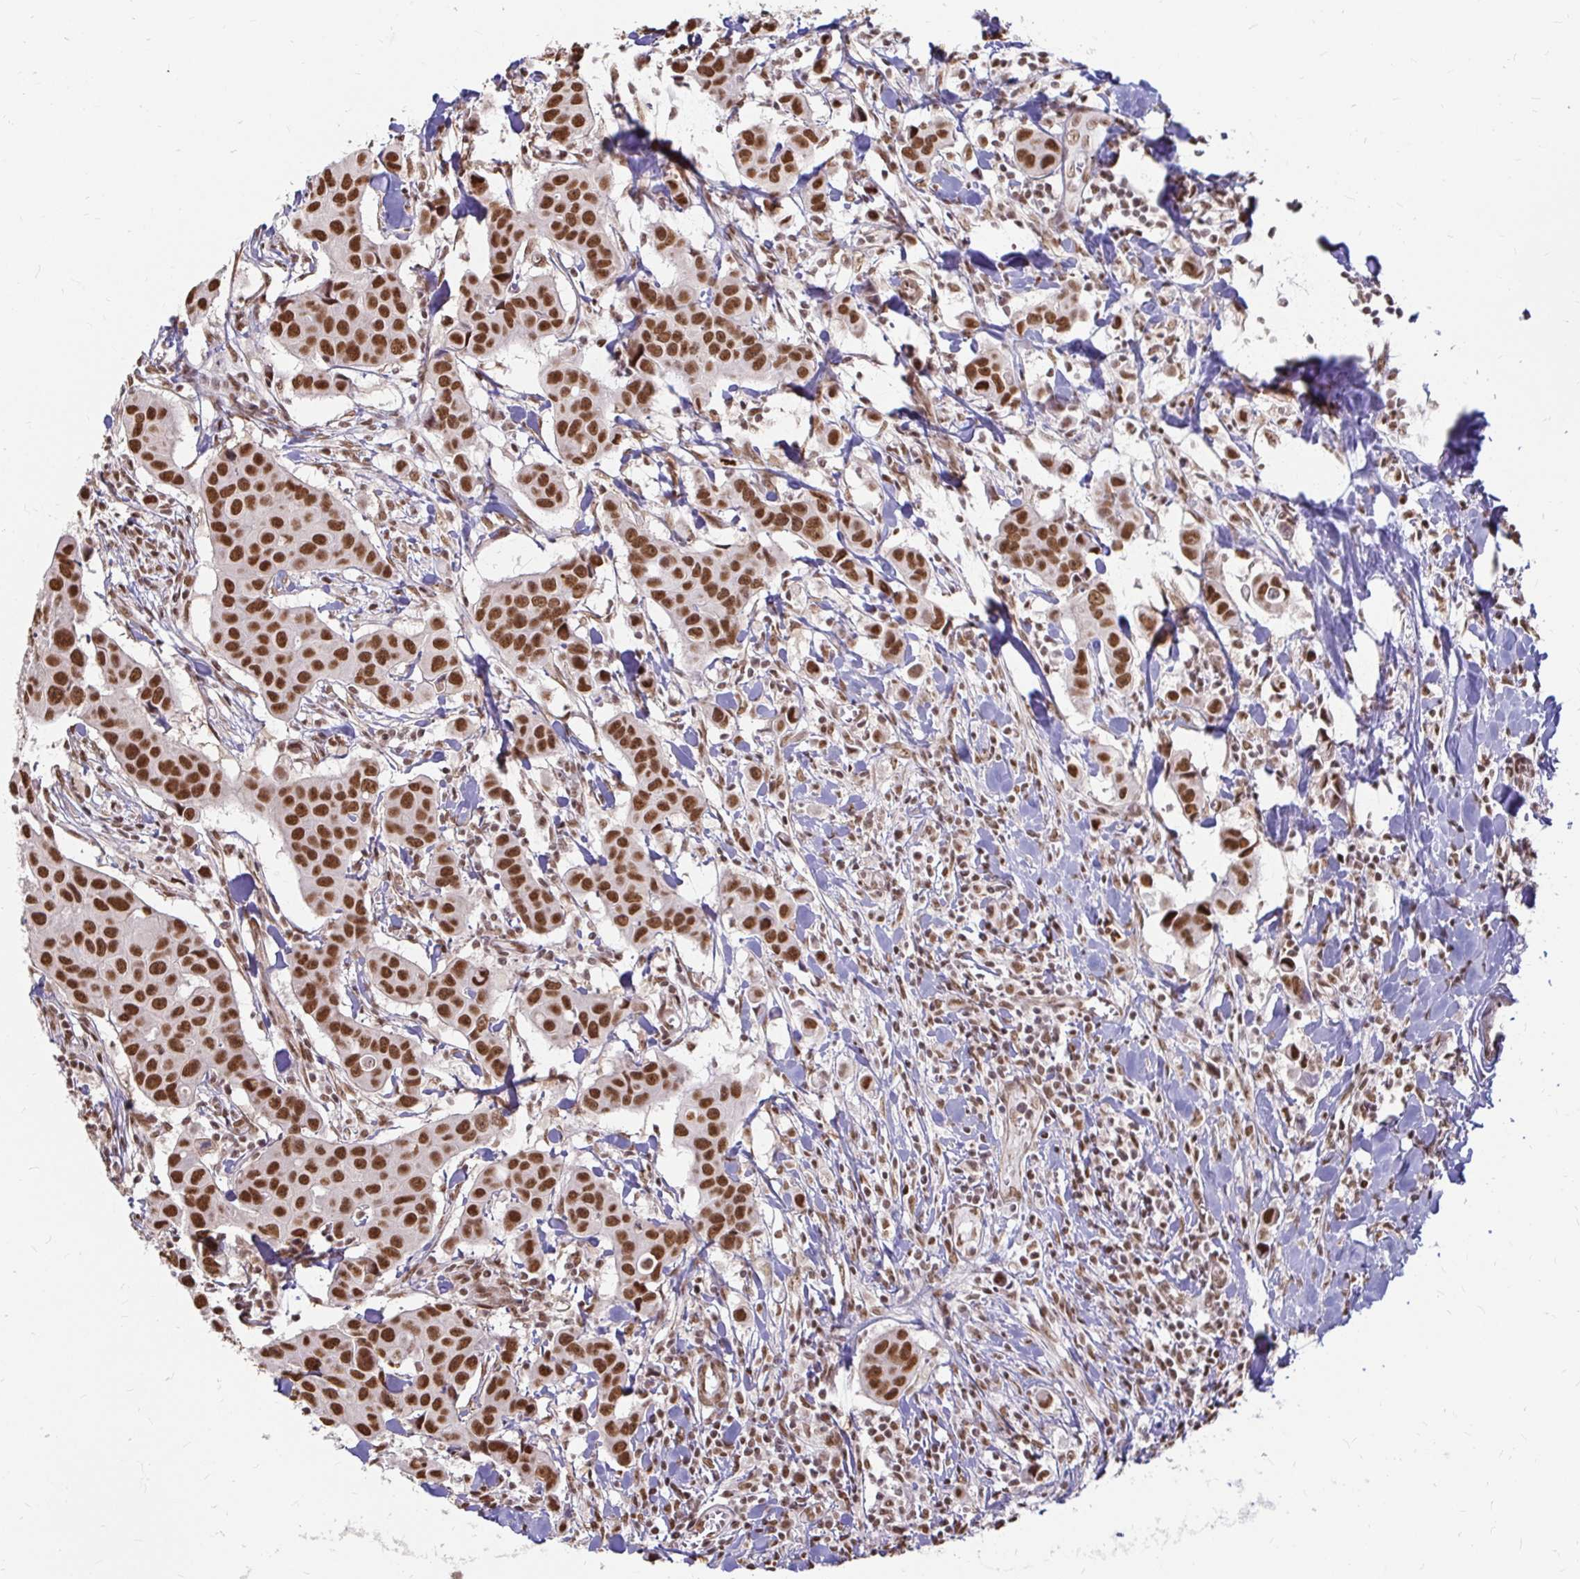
{"staining": {"intensity": "strong", "quantity": ">75%", "location": "nuclear"}, "tissue": "breast cancer", "cell_type": "Tumor cells", "image_type": "cancer", "snomed": [{"axis": "morphology", "description": "Duct carcinoma"}, {"axis": "topography", "description": "Breast"}], "caption": "Immunohistochemical staining of breast invasive ductal carcinoma exhibits strong nuclear protein positivity in approximately >75% of tumor cells.", "gene": "HNRNPU", "patient": {"sex": "female", "age": 24}}